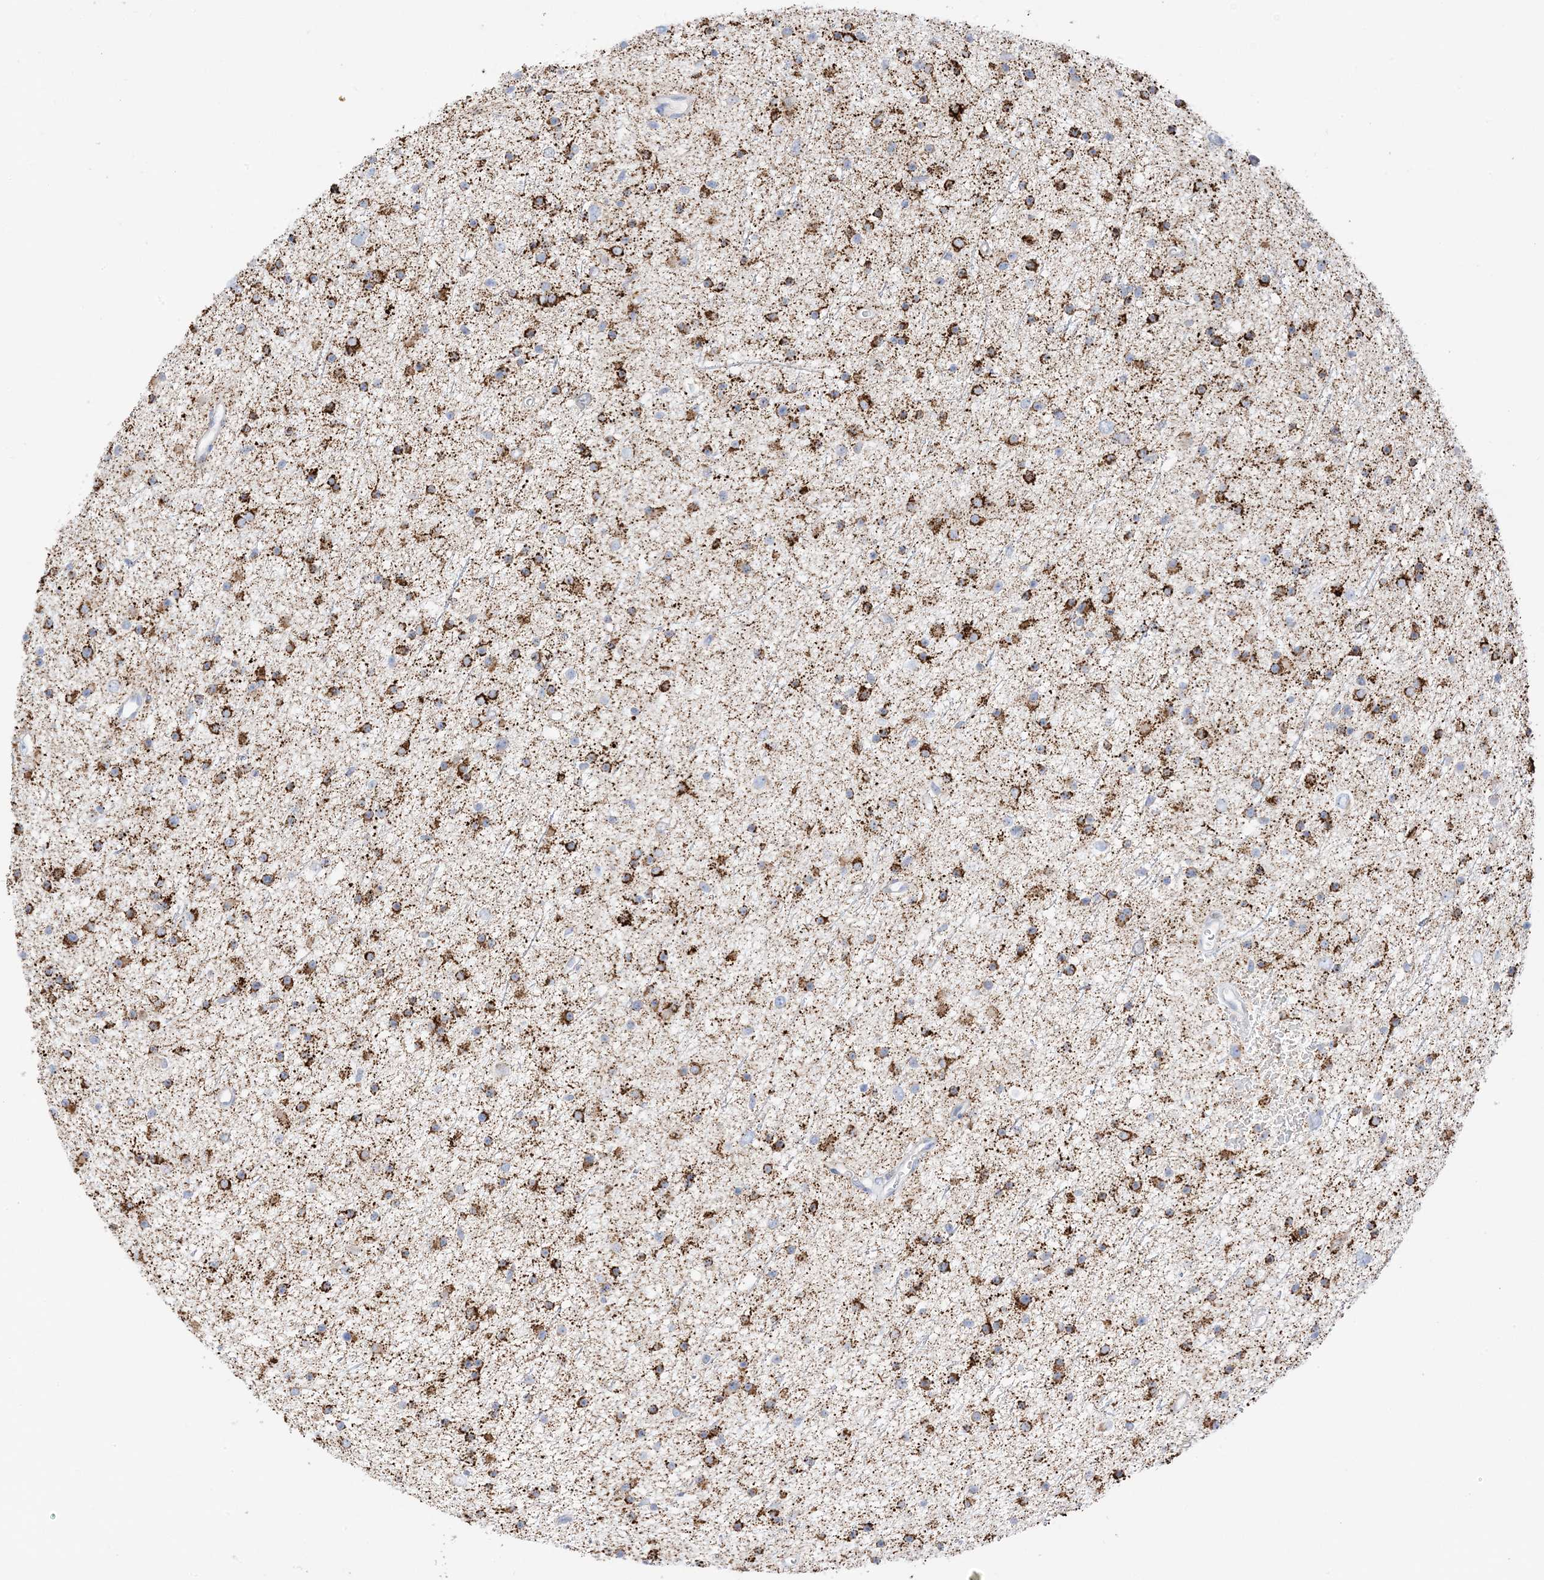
{"staining": {"intensity": "strong", "quantity": ">75%", "location": "cytoplasmic/membranous"}, "tissue": "glioma", "cell_type": "Tumor cells", "image_type": "cancer", "snomed": [{"axis": "morphology", "description": "Glioma, malignant, Low grade"}, {"axis": "topography", "description": "Cerebral cortex"}], "caption": "Brown immunohistochemical staining in glioma demonstrates strong cytoplasmic/membranous expression in about >75% of tumor cells. The staining was performed using DAB to visualize the protein expression in brown, while the nuclei were stained in blue with hematoxylin (Magnification: 20x).", "gene": "CAPN13", "patient": {"sex": "female", "age": 39}}